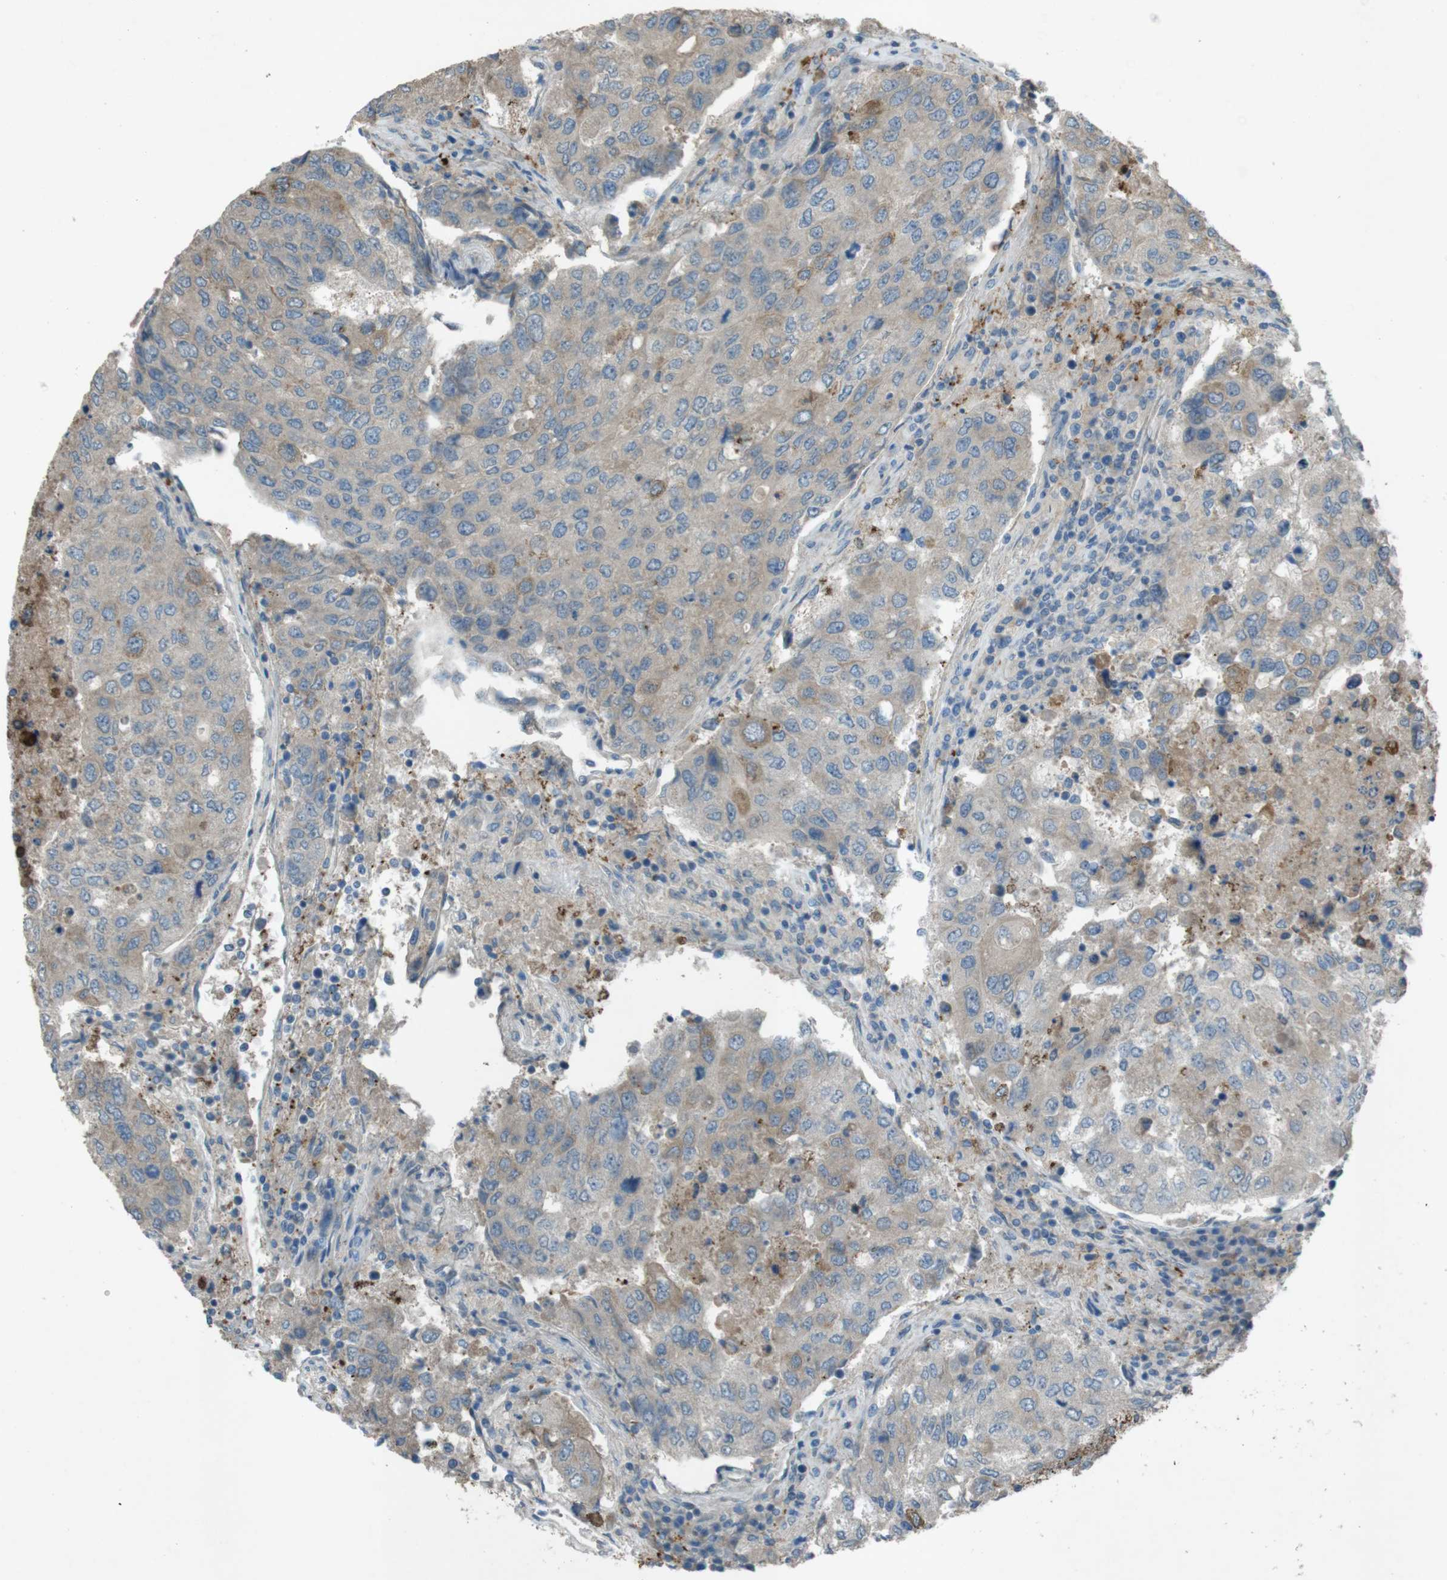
{"staining": {"intensity": "moderate", "quantity": "25%-75%", "location": "cytoplasmic/membranous"}, "tissue": "urothelial cancer", "cell_type": "Tumor cells", "image_type": "cancer", "snomed": [{"axis": "morphology", "description": "Urothelial carcinoma, High grade"}, {"axis": "topography", "description": "Lymph node"}, {"axis": "topography", "description": "Urinary bladder"}], "caption": "About 25%-75% of tumor cells in human high-grade urothelial carcinoma display moderate cytoplasmic/membranous protein positivity as visualized by brown immunohistochemical staining.", "gene": "TMEM41B", "patient": {"sex": "male", "age": 51}}